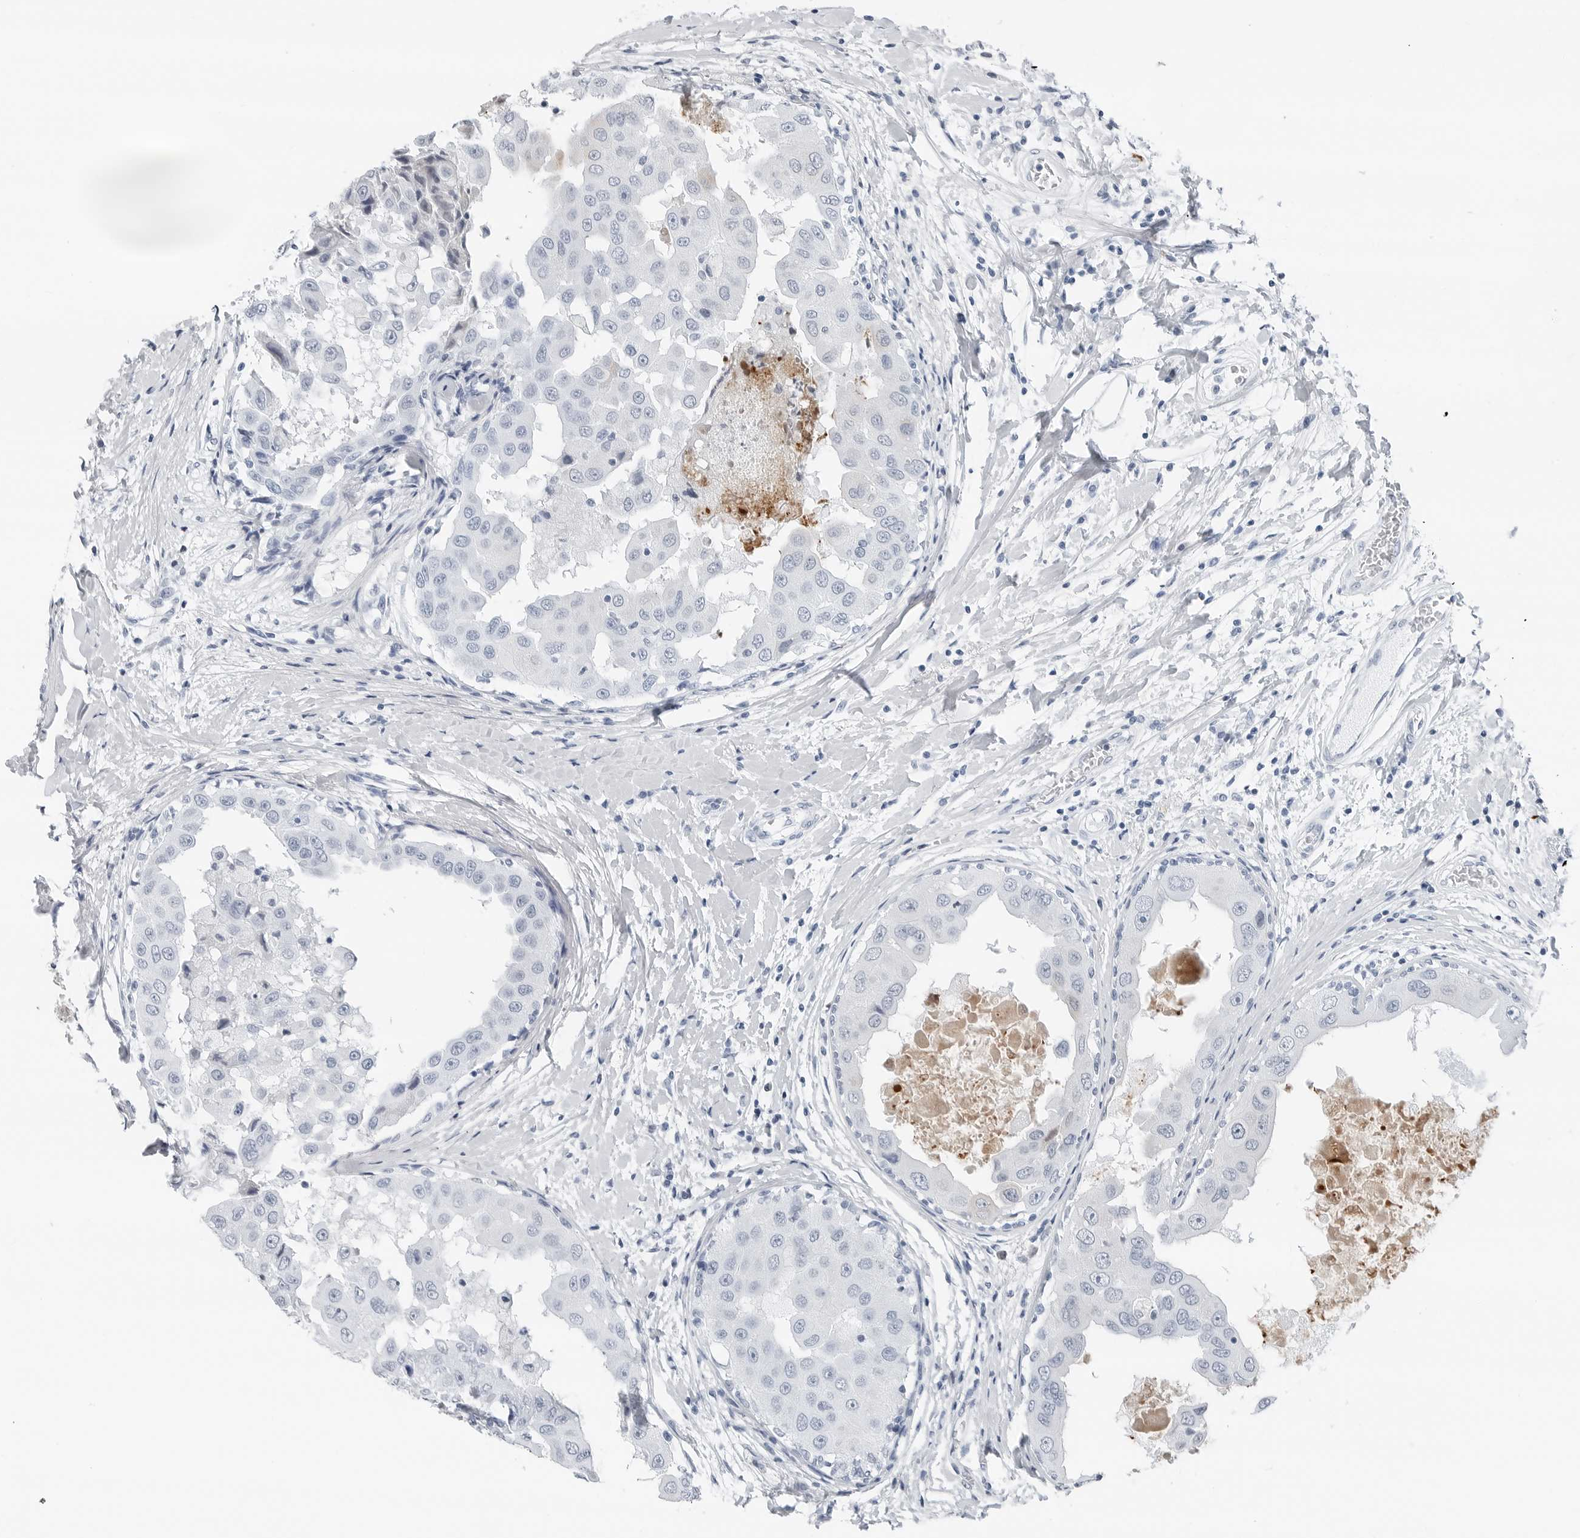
{"staining": {"intensity": "negative", "quantity": "none", "location": "none"}, "tissue": "breast cancer", "cell_type": "Tumor cells", "image_type": "cancer", "snomed": [{"axis": "morphology", "description": "Duct carcinoma"}, {"axis": "topography", "description": "Breast"}], "caption": "A histopathology image of breast cancer (invasive ductal carcinoma) stained for a protein demonstrates no brown staining in tumor cells. (DAB immunohistochemistry (IHC), high magnification).", "gene": "SLPI", "patient": {"sex": "female", "age": 27}}